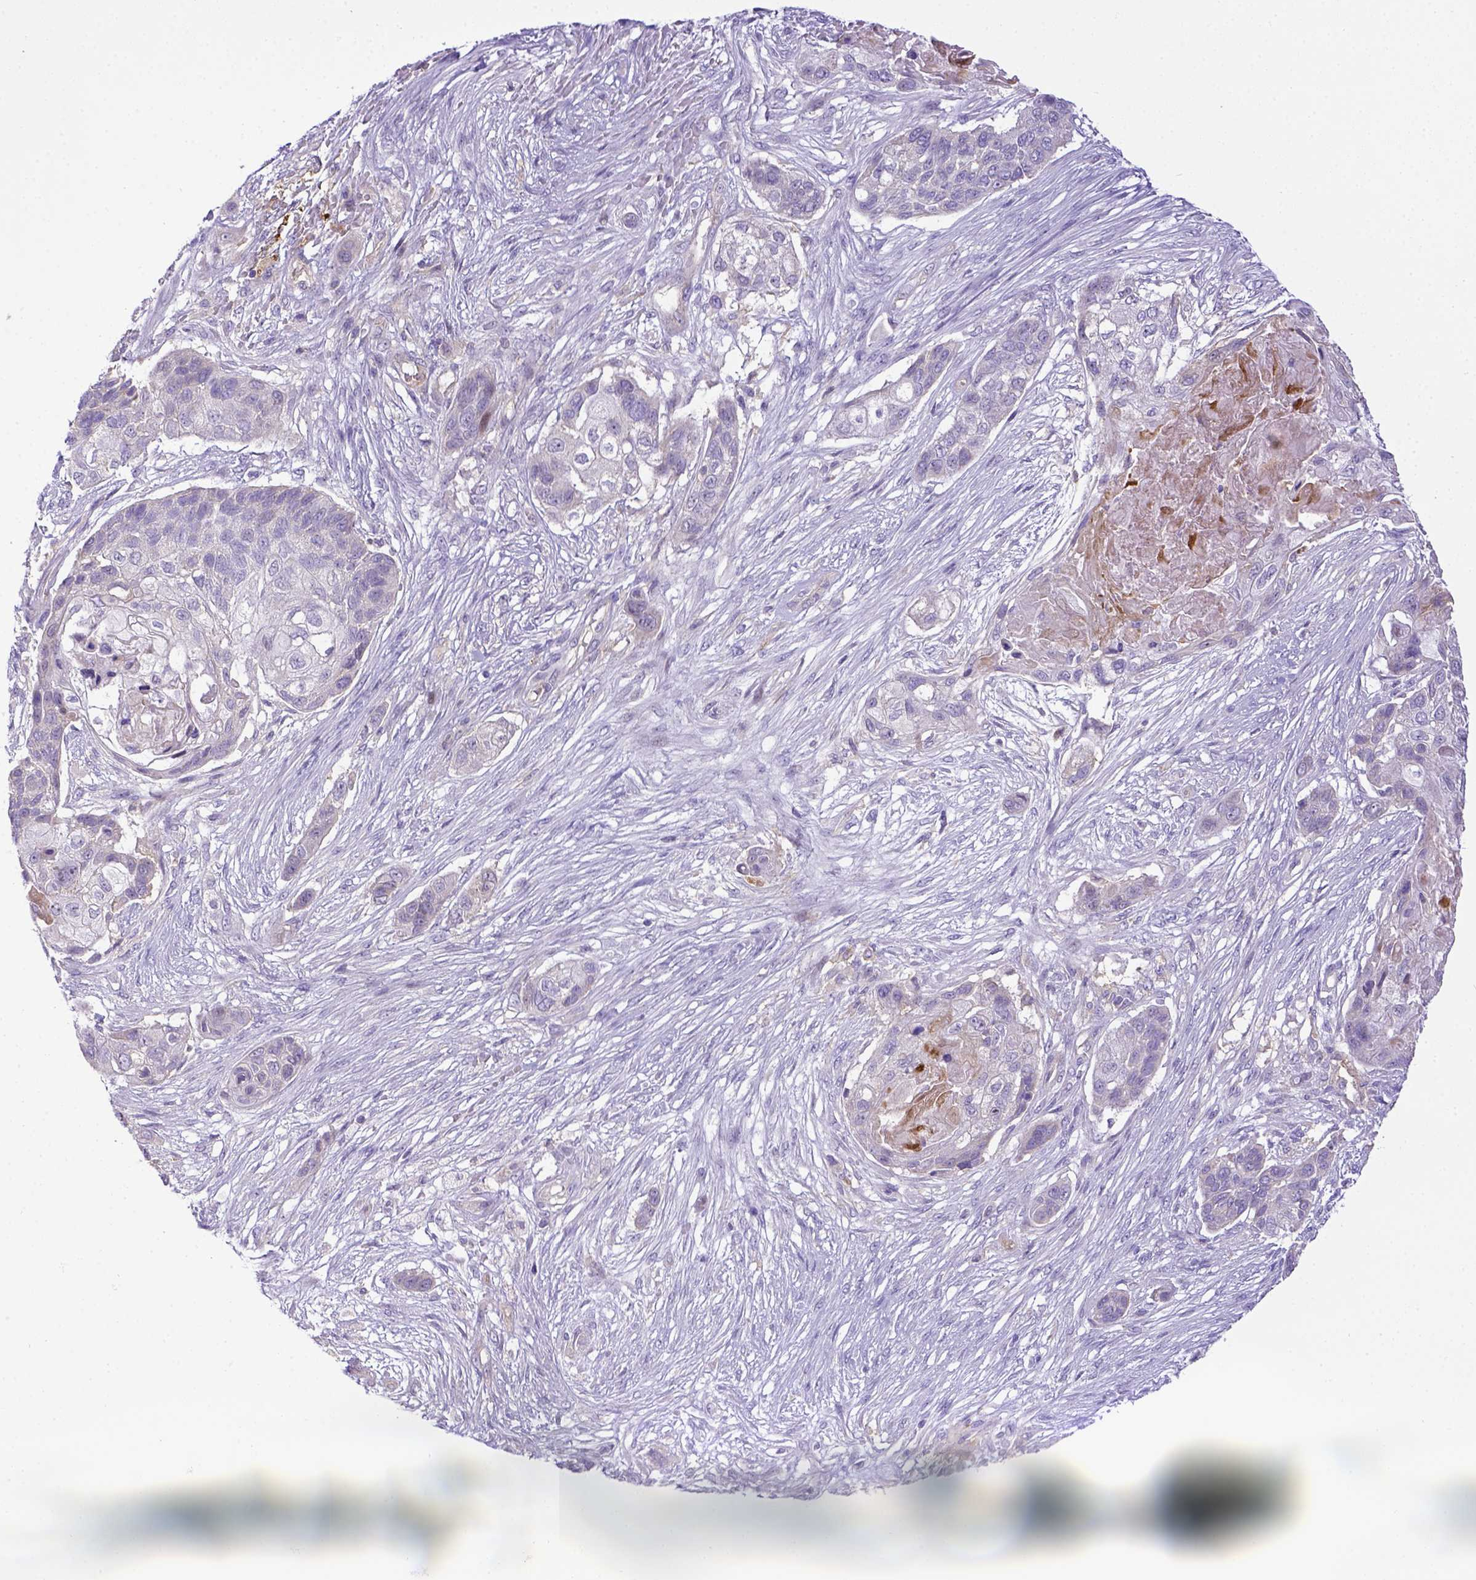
{"staining": {"intensity": "negative", "quantity": "none", "location": "none"}, "tissue": "lung cancer", "cell_type": "Tumor cells", "image_type": "cancer", "snomed": [{"axis": "morphology", "description": "Squamous cell carcinoma, NOS"}, {"axis": "topography", "description": "Lung"}], "caption": "The photomicrograph demonstrates no staining of tumor cells in squamous cell carcinoma (lung). The staining was performed using DAB to visualize the protein expression in brown, while the nuclei were stained in blue with hematoxylin (Magnification: 20x).", "gene": "CD40", "patient": {"sex": "male", "age": 69}}